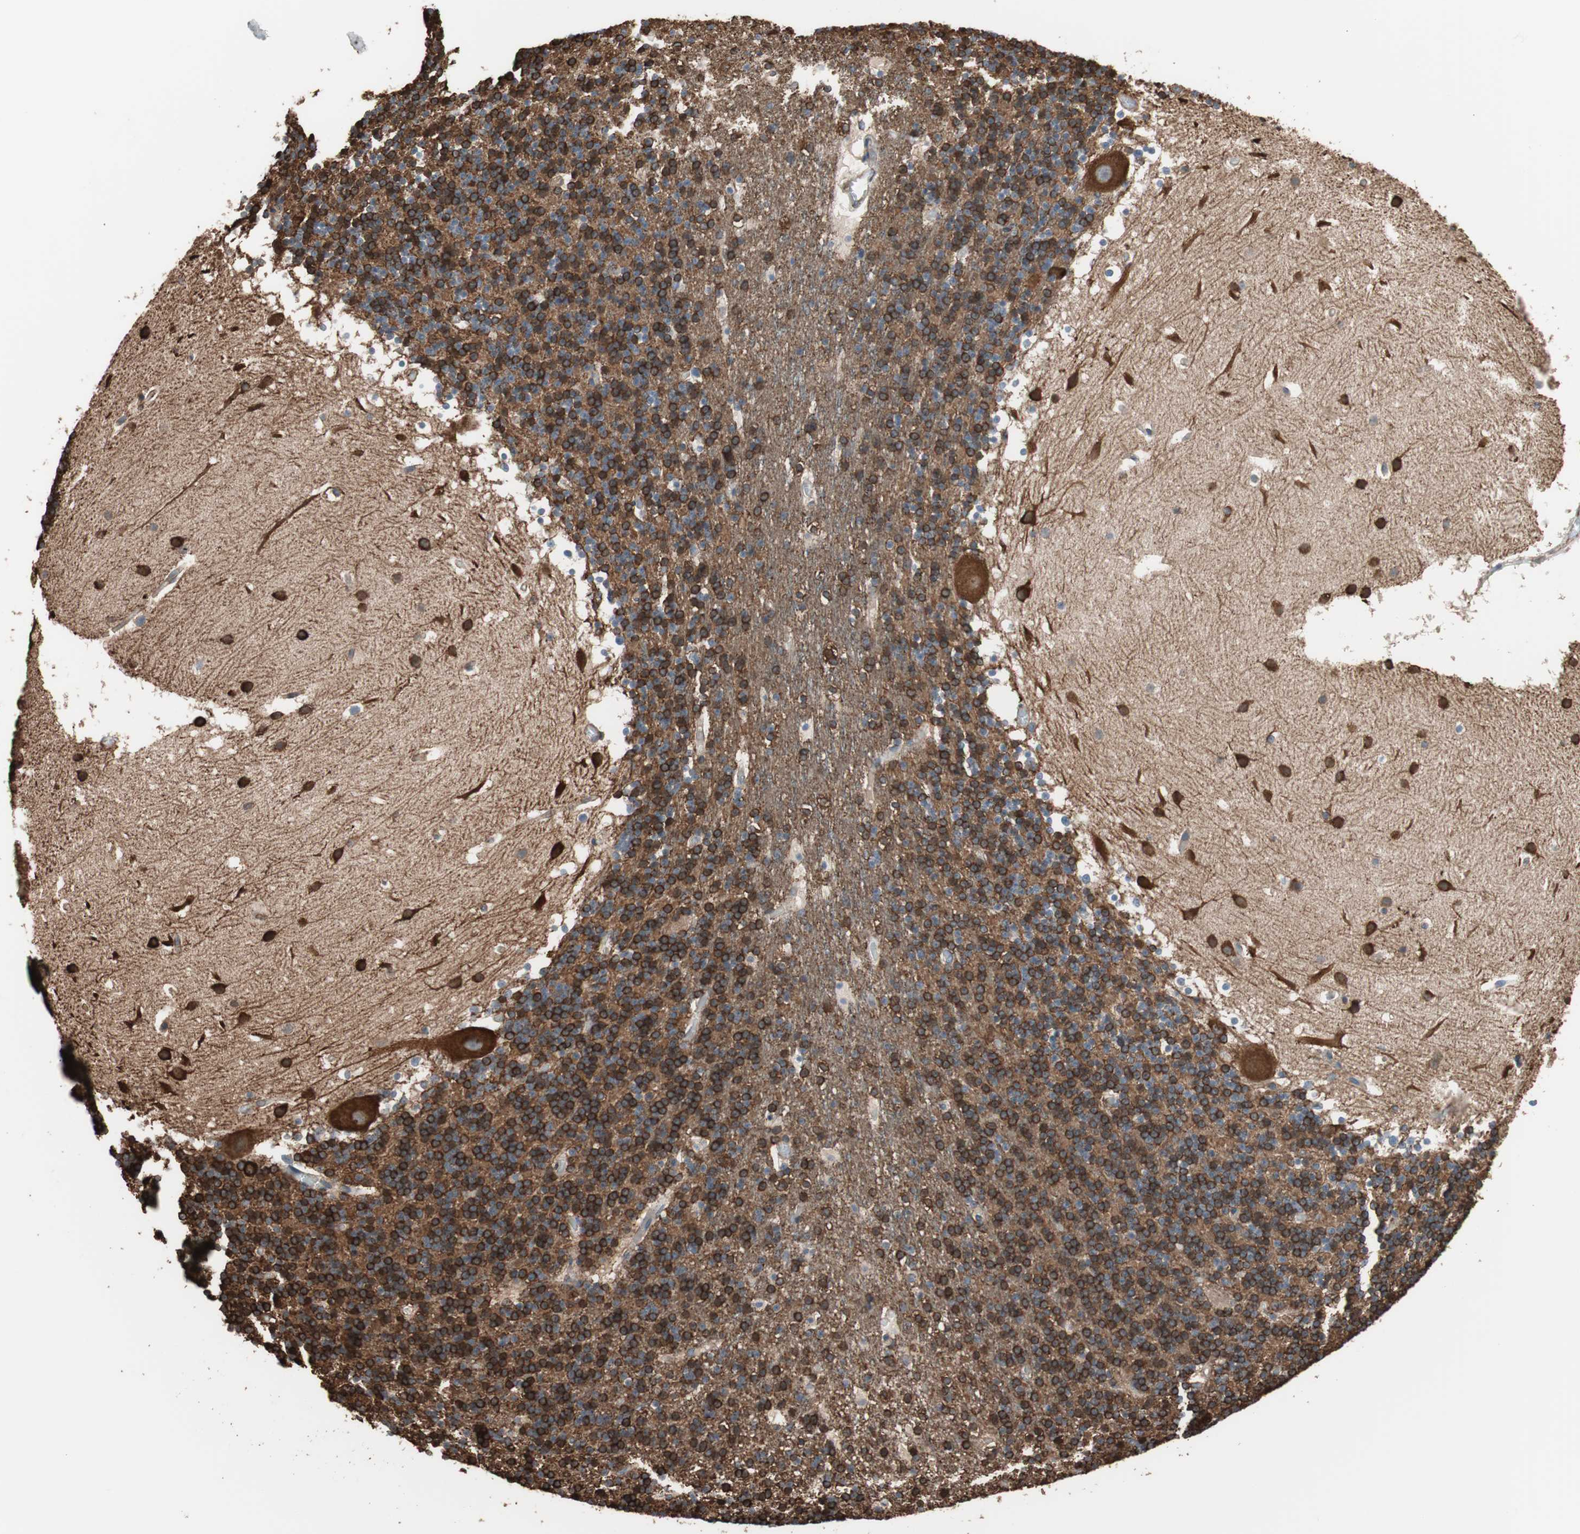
{"staining": {"intensity": "strong", "quantity": ">75%", "location": "cytoplasmic/membranous"}, "tissue": "cerebellum", "cell_type": "Cells in granular layer", "image_type": "normal", "snomed": [{"axis": "morphology", "description": "Normal tissue, NOS"}, {"axis": "topography", "description": "Cerebellum"}], "caption": "Immunohistochemistry staining of benign cerebellum, which demonstrates high levels of strong cytoplasmic/membranous staining in approximately >75% of cells in granular layer indicating strong cytoplasmic/membranous protein staining. The staining was performed using DAB (3,3'-diaminobenzidine) (brown) for protein detection and nuclei were counterstained in hematoxylin (blue).", "gene": "GPSM2", "patient": {"sex": "male", "age": 45}}